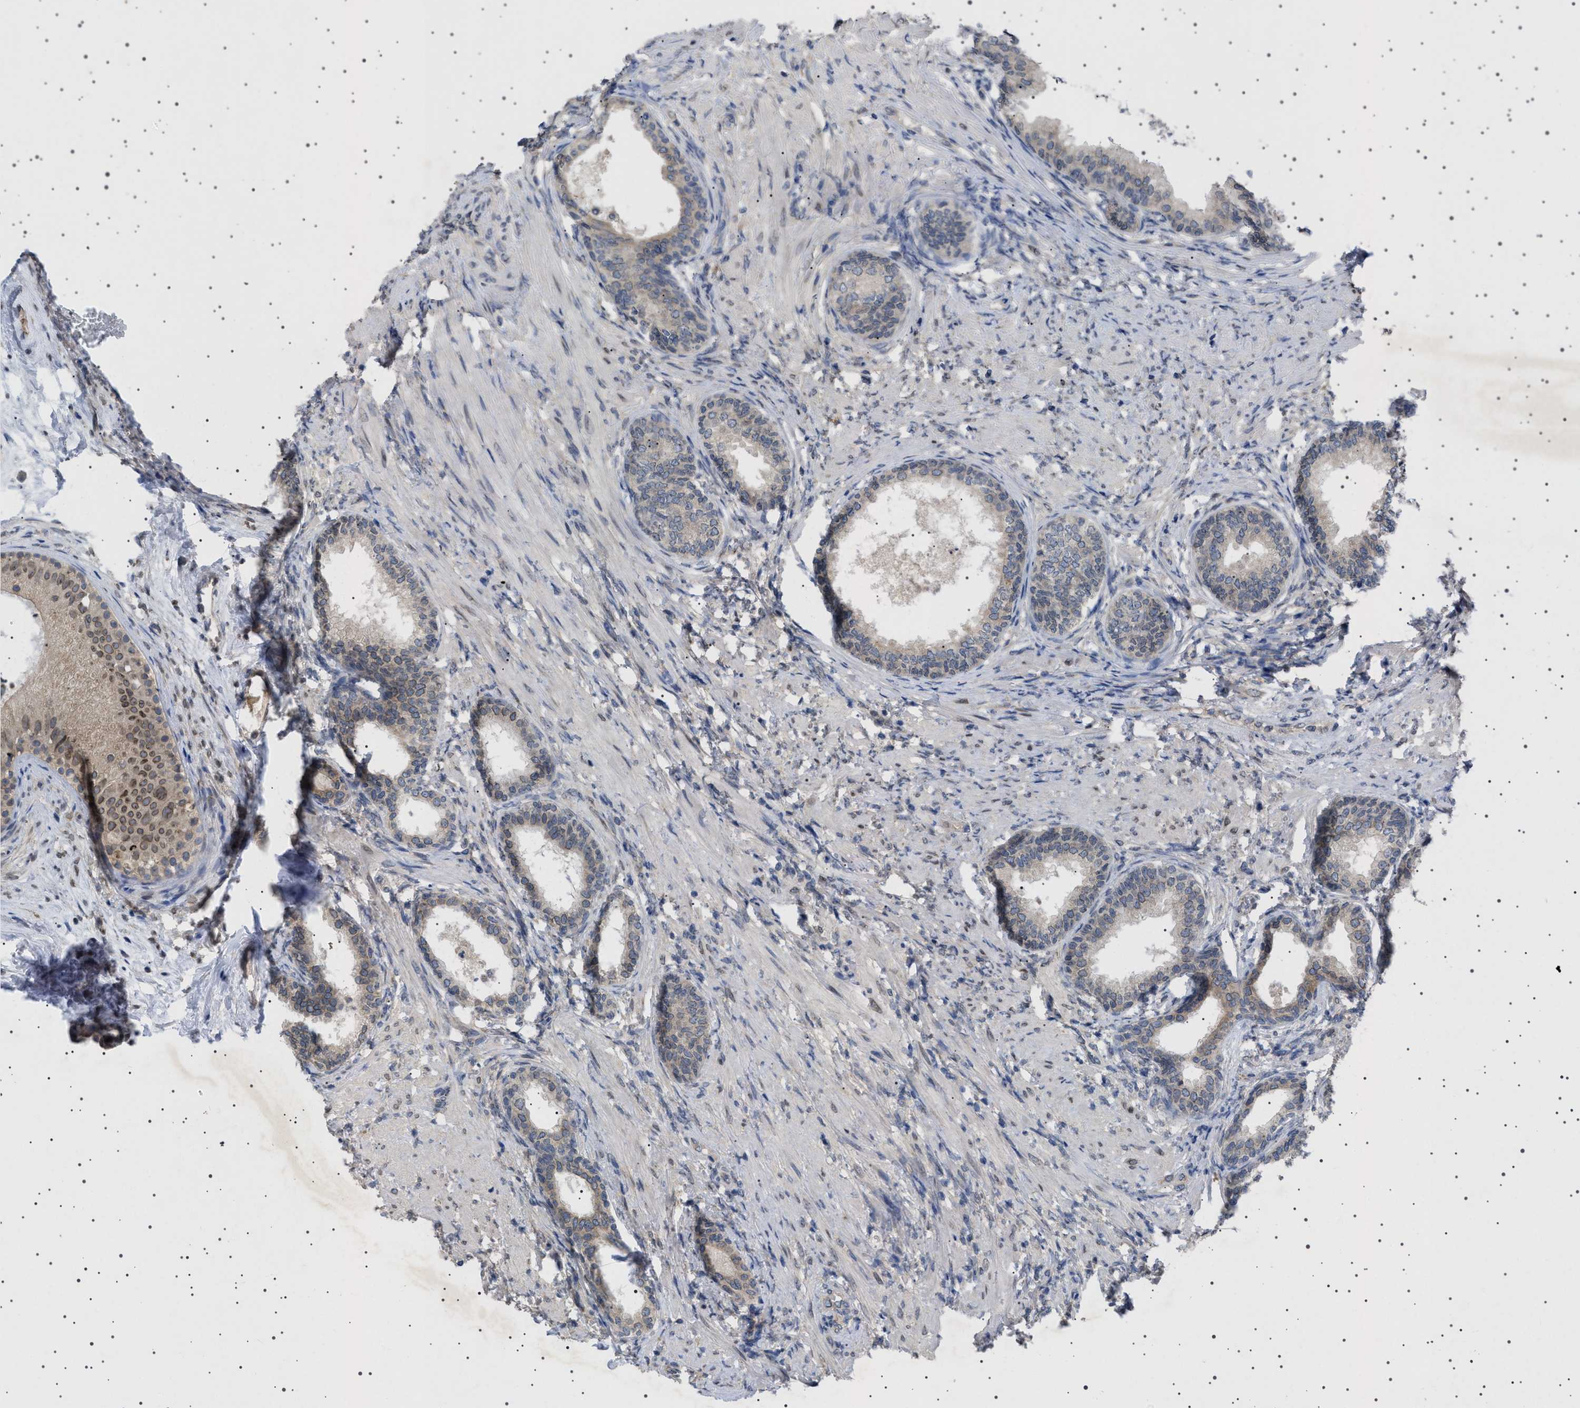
{"staining": {"intensity": "weak", "quantity": "<25%", "location": "cytoplasmic/membranous,nuclear"}, "tissue": "prostate", "cell_type": "Glandular cells", "image_type": "normal", "snomed": [{"axis": "morphology", "description": "Normal tissue, NOS"}, {"axis": "topography", "description": "Prostate"}], "caption": "Glandular cells show no significant expression in benign prostate. (Immunohistochemistry, brightfield microscopy, high magnification).", "gene": "NUP93", "patient": {"sex": "male", "age": 76}}